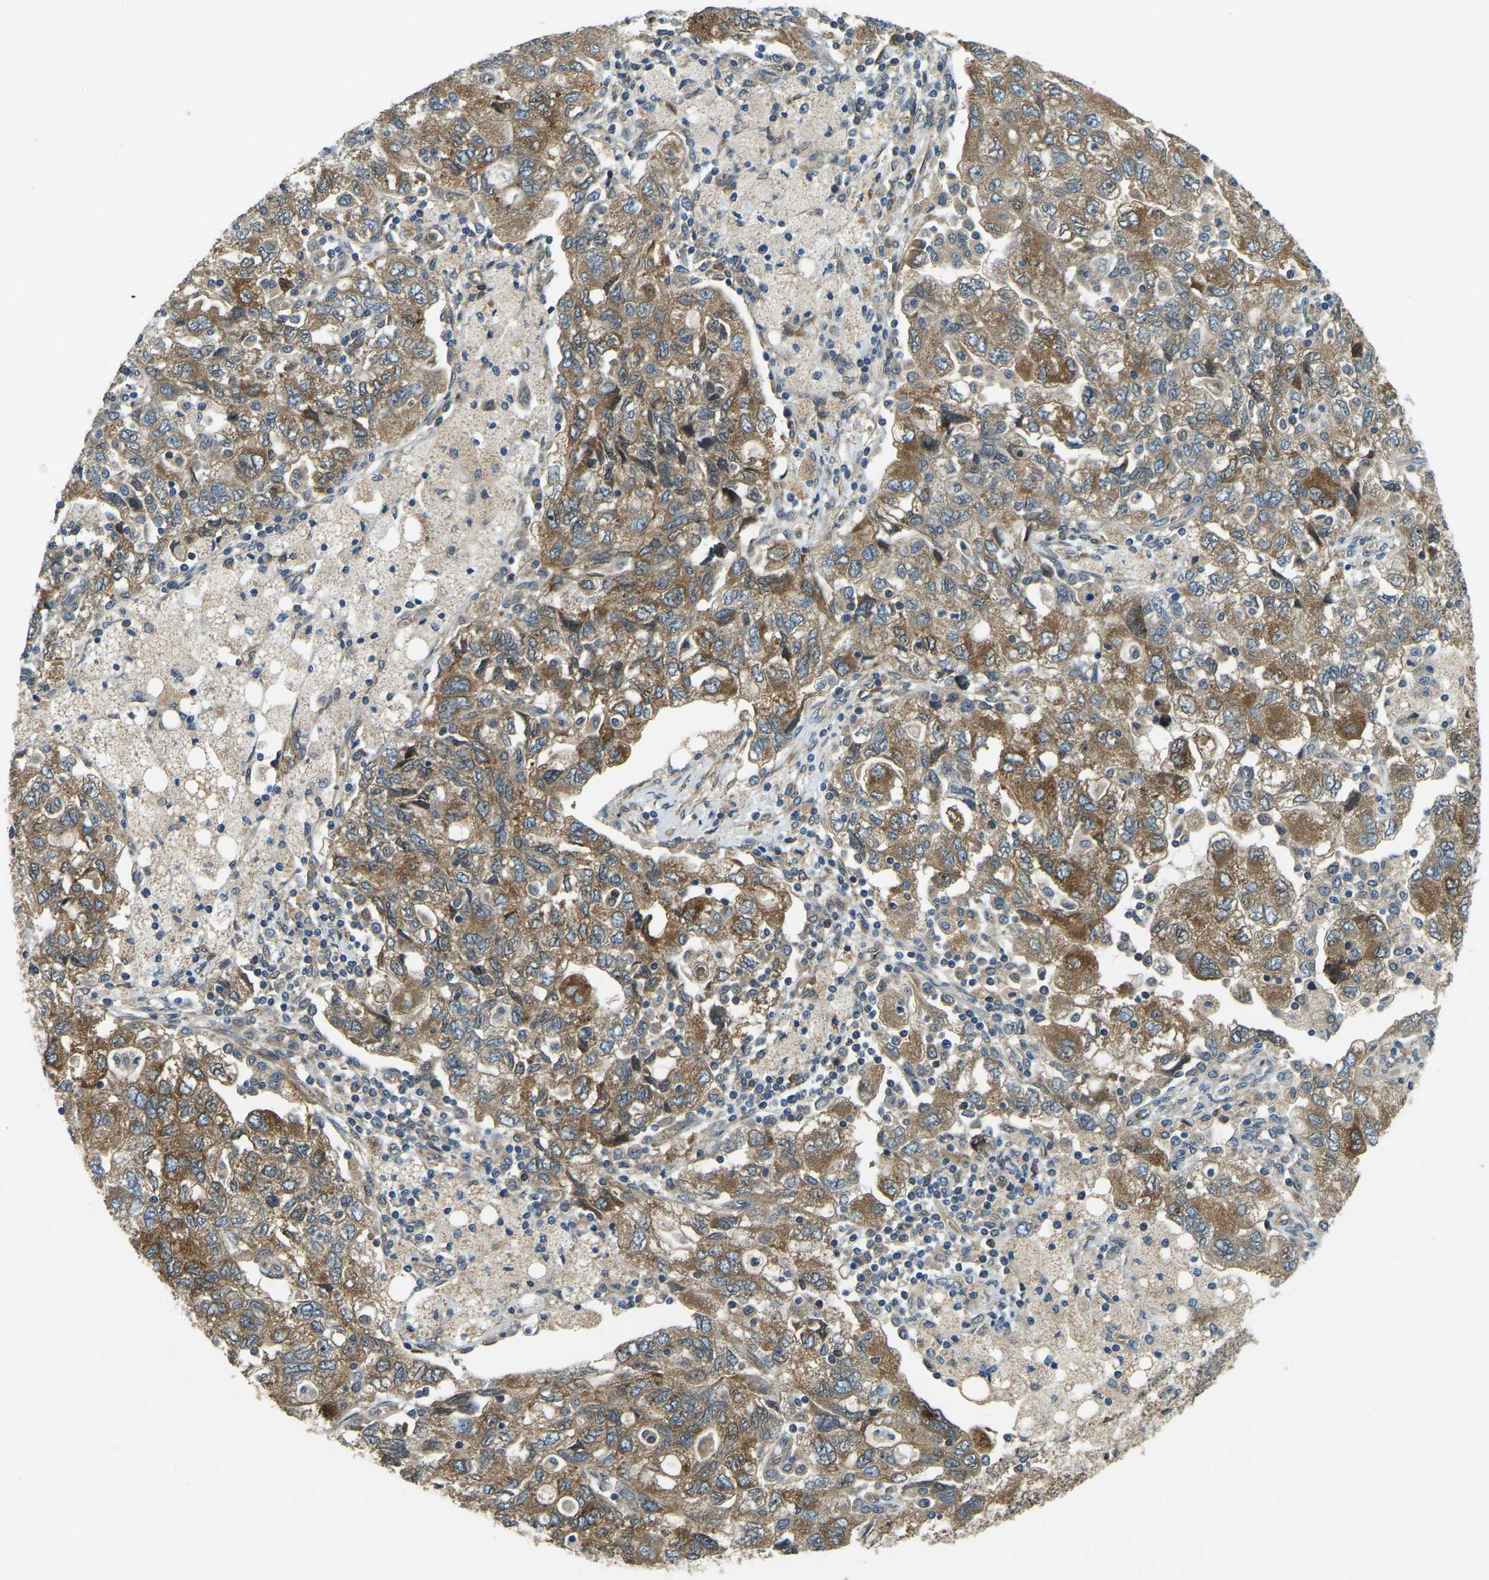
{"staining": {"intensity": "moderate", "quantity": ">75%", "location": "cytoplasmic/membranous"}, "tissue": "ovarian cancer", "cell_type": "Tumor cells", "image_type": "cancer", "snomed": [{"axis": "morphology", "description": "Carcinoma, NOS"}, {"axis": "morphology", "description": "Cystadenocarcinoma, serous, NOS"}, {"axis": "topography", "description": "Ovary"}], "caption": "Ovarian carcinoma stained for a protein reveals moderate cytoplasmic/membranous positivity in tumor cells. The protein is shown in brown color, while the nuclei are stained blue.", "gene": "ERGIC1", "patient": {"sex": "female", "age": 69}}